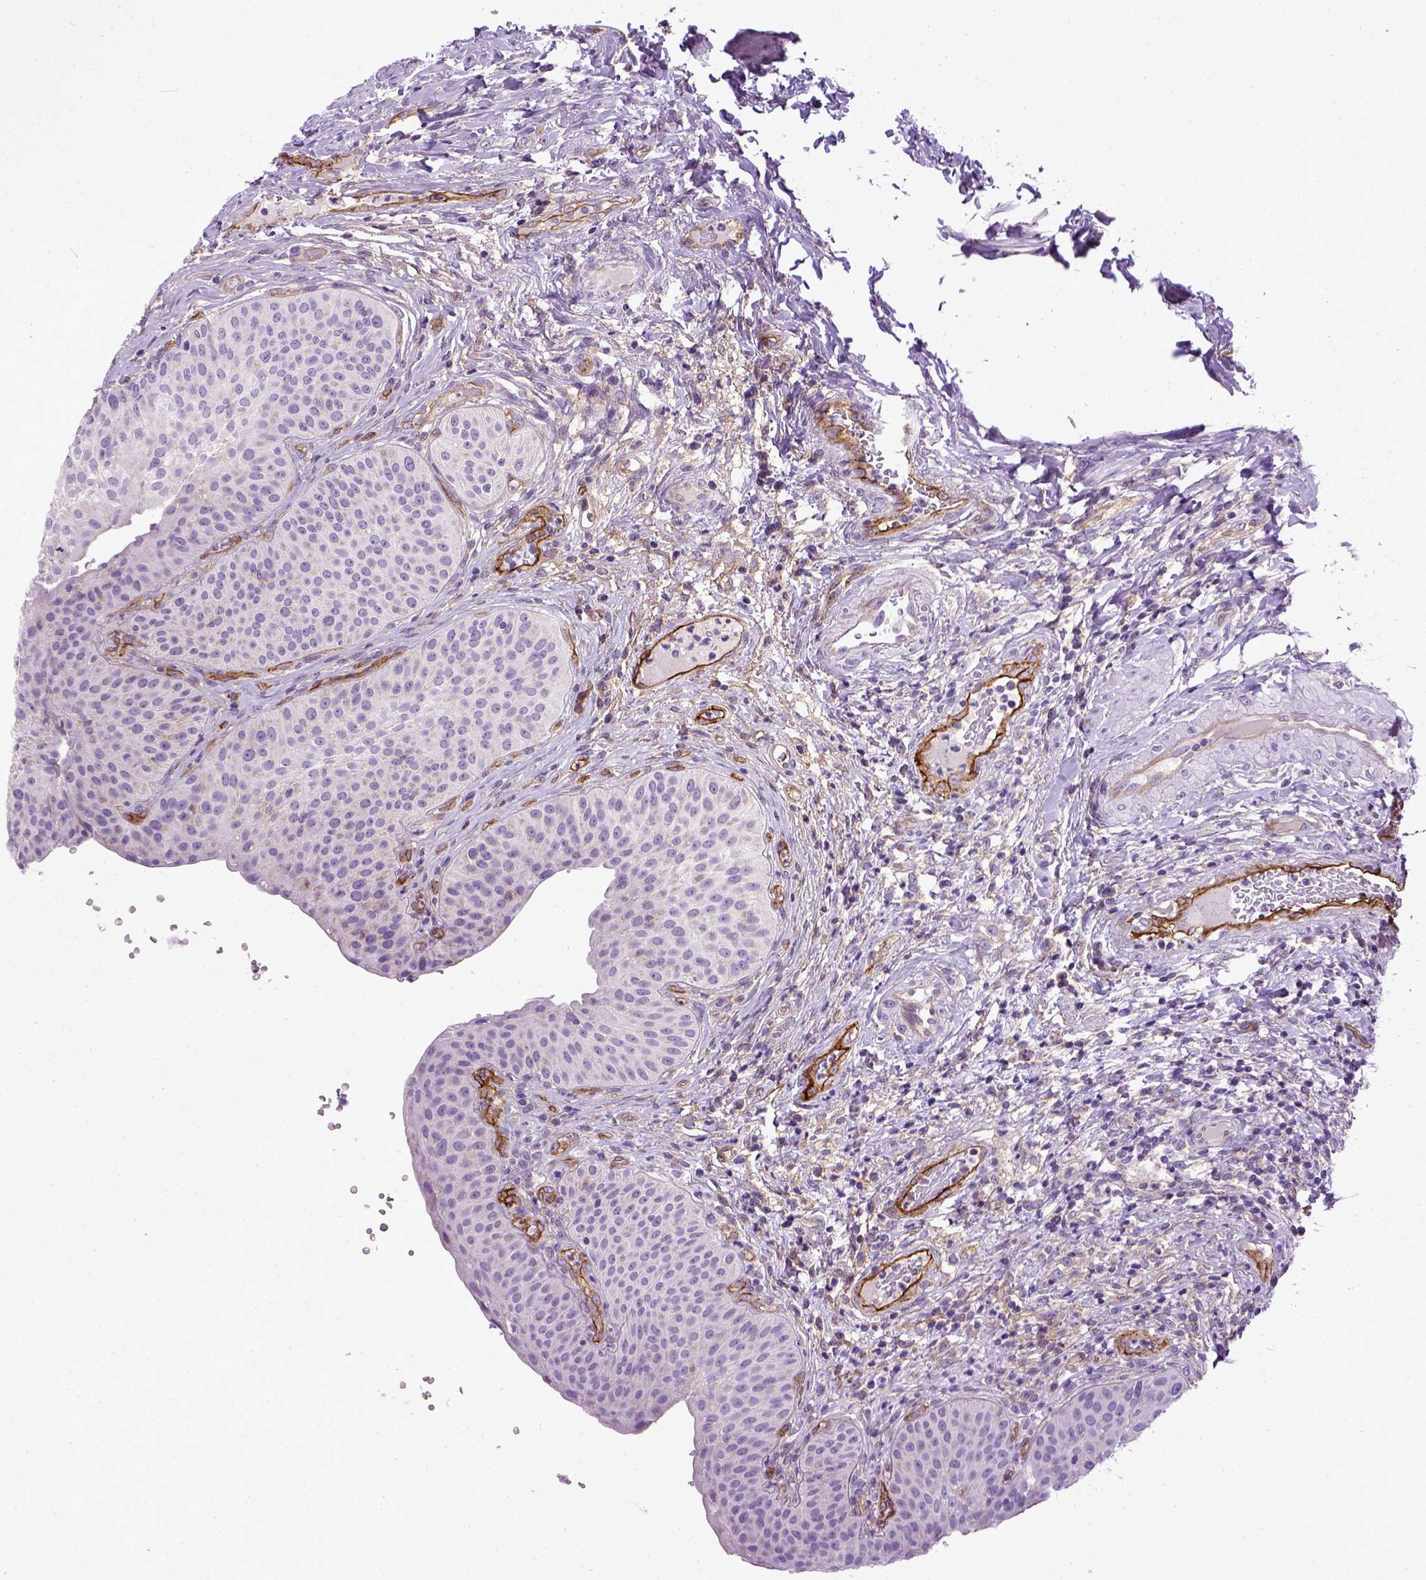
{"staining": {"intensity": "negative", "quantity": "none", "location": "none"}, "tissue": "urinary bladder", "cell_type": "Urothelial cells", "image_type": "normal", "snomed": [{"axis": "morphology", "description": "Normal tissue, NOS"}, {"axis": "topography", "description": "Urinary bladder"}], "caption": "IHC histopathology image of normal urinary bladder: urinary bladder stained with DAB shows no significant protein expression in urothelial cells.", "gene": "ENG", "patient": {"sex": "male", "age": 66}}